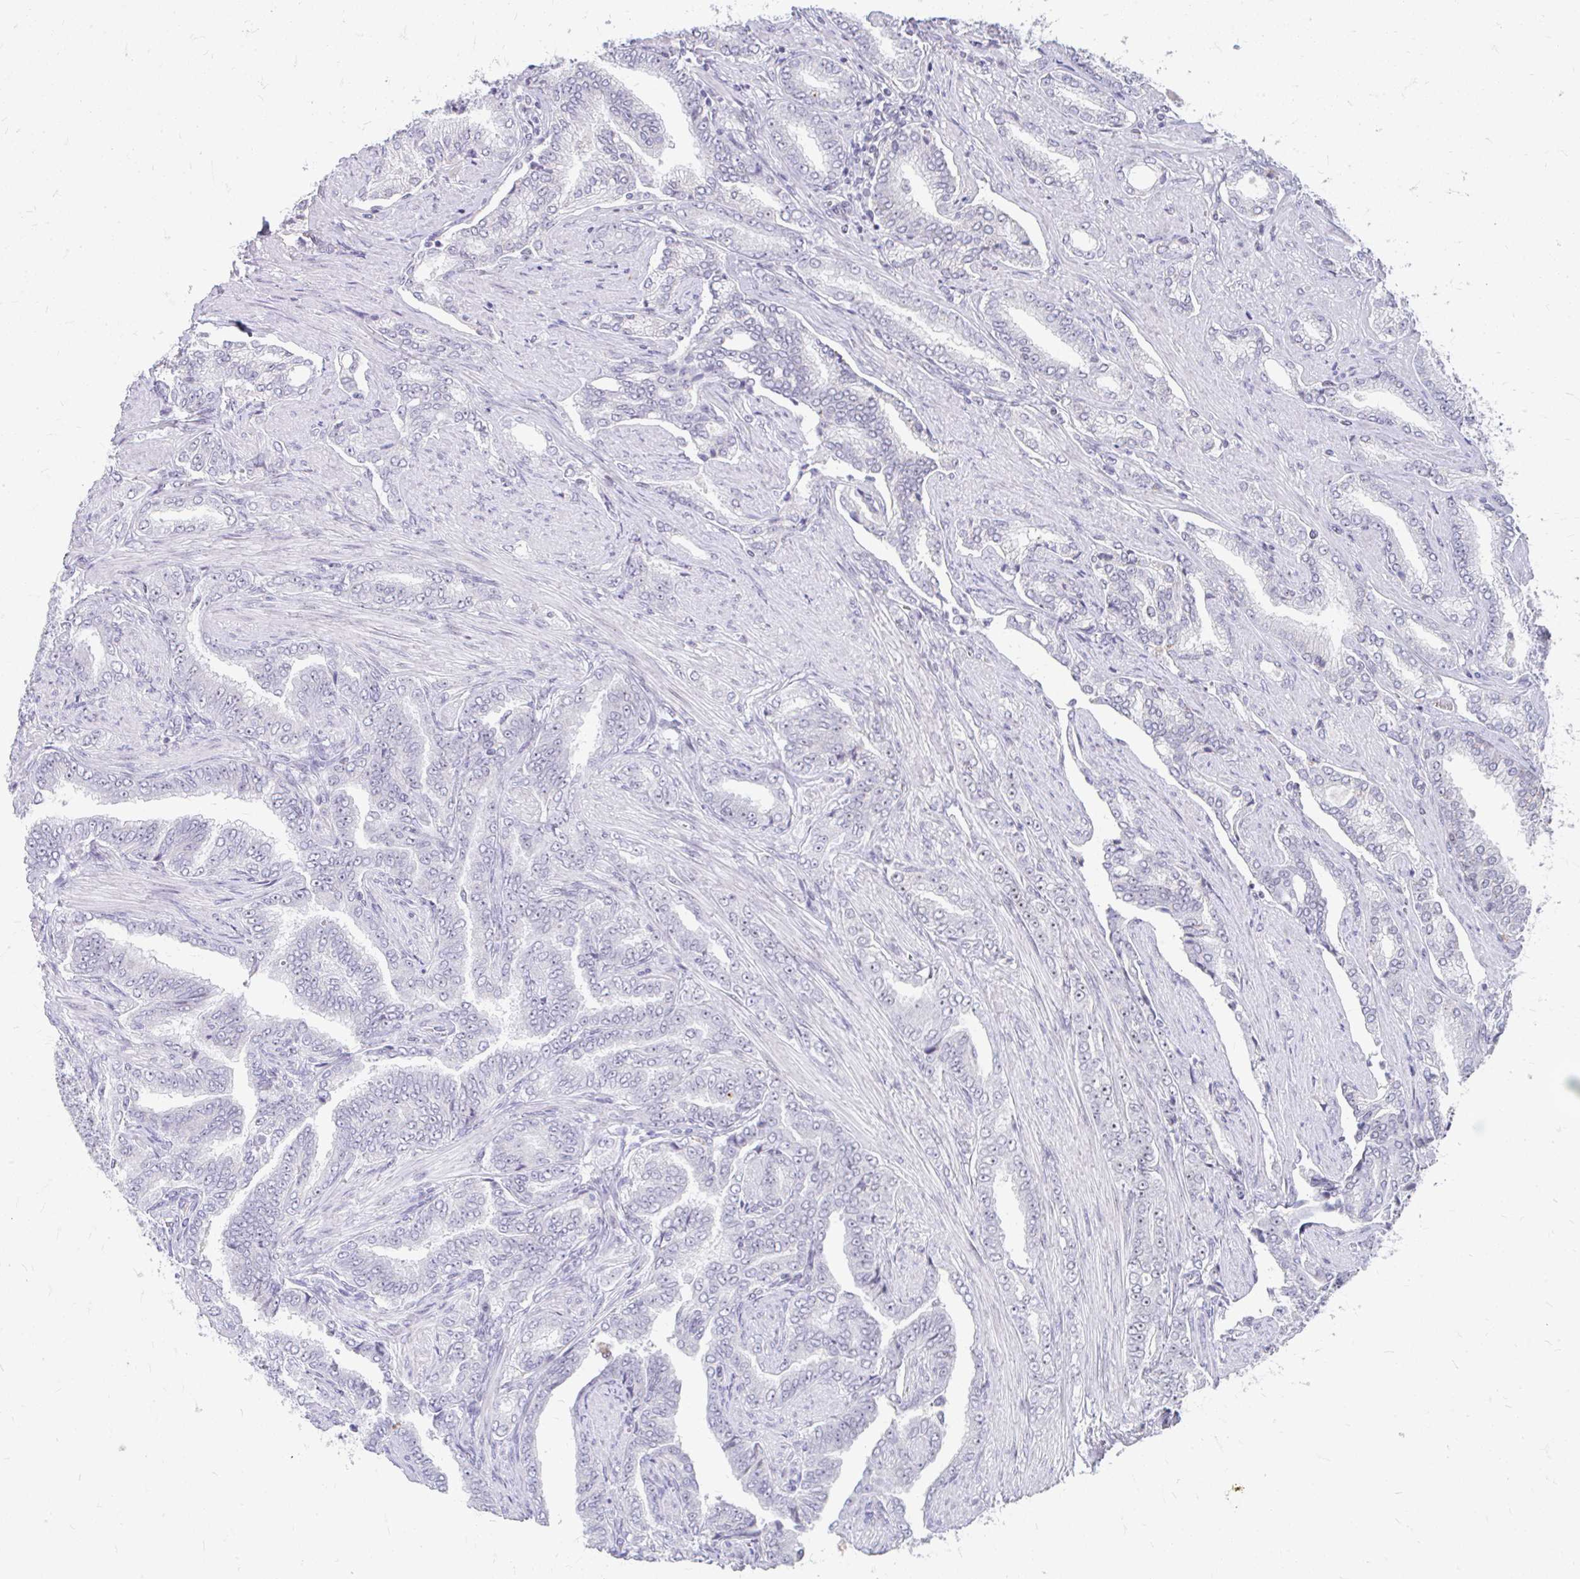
{"staining": {"intensity": "negative", "quantity": "none", "location": "none"}, "tissue": "prostate cancer", "cell_type": "Tumor cells", "image_type": "cancer", "snomed": [{"axis": "morphology", "description": "Adenocarcinoma, High grade"}, {"axis": "topography", "description": "Prostate"}], "caption": "Tumor cells show no significant positivity in adenocarcinoma (high-grade) (prostate). The staining was performed using DAB to visualize the protein expression in brown, while the nuclei were stained in blue with hematoxylin (Magnification: 20x).", "gene": "GTF2H1", "patient": {"sex": "male", "age": 72}}